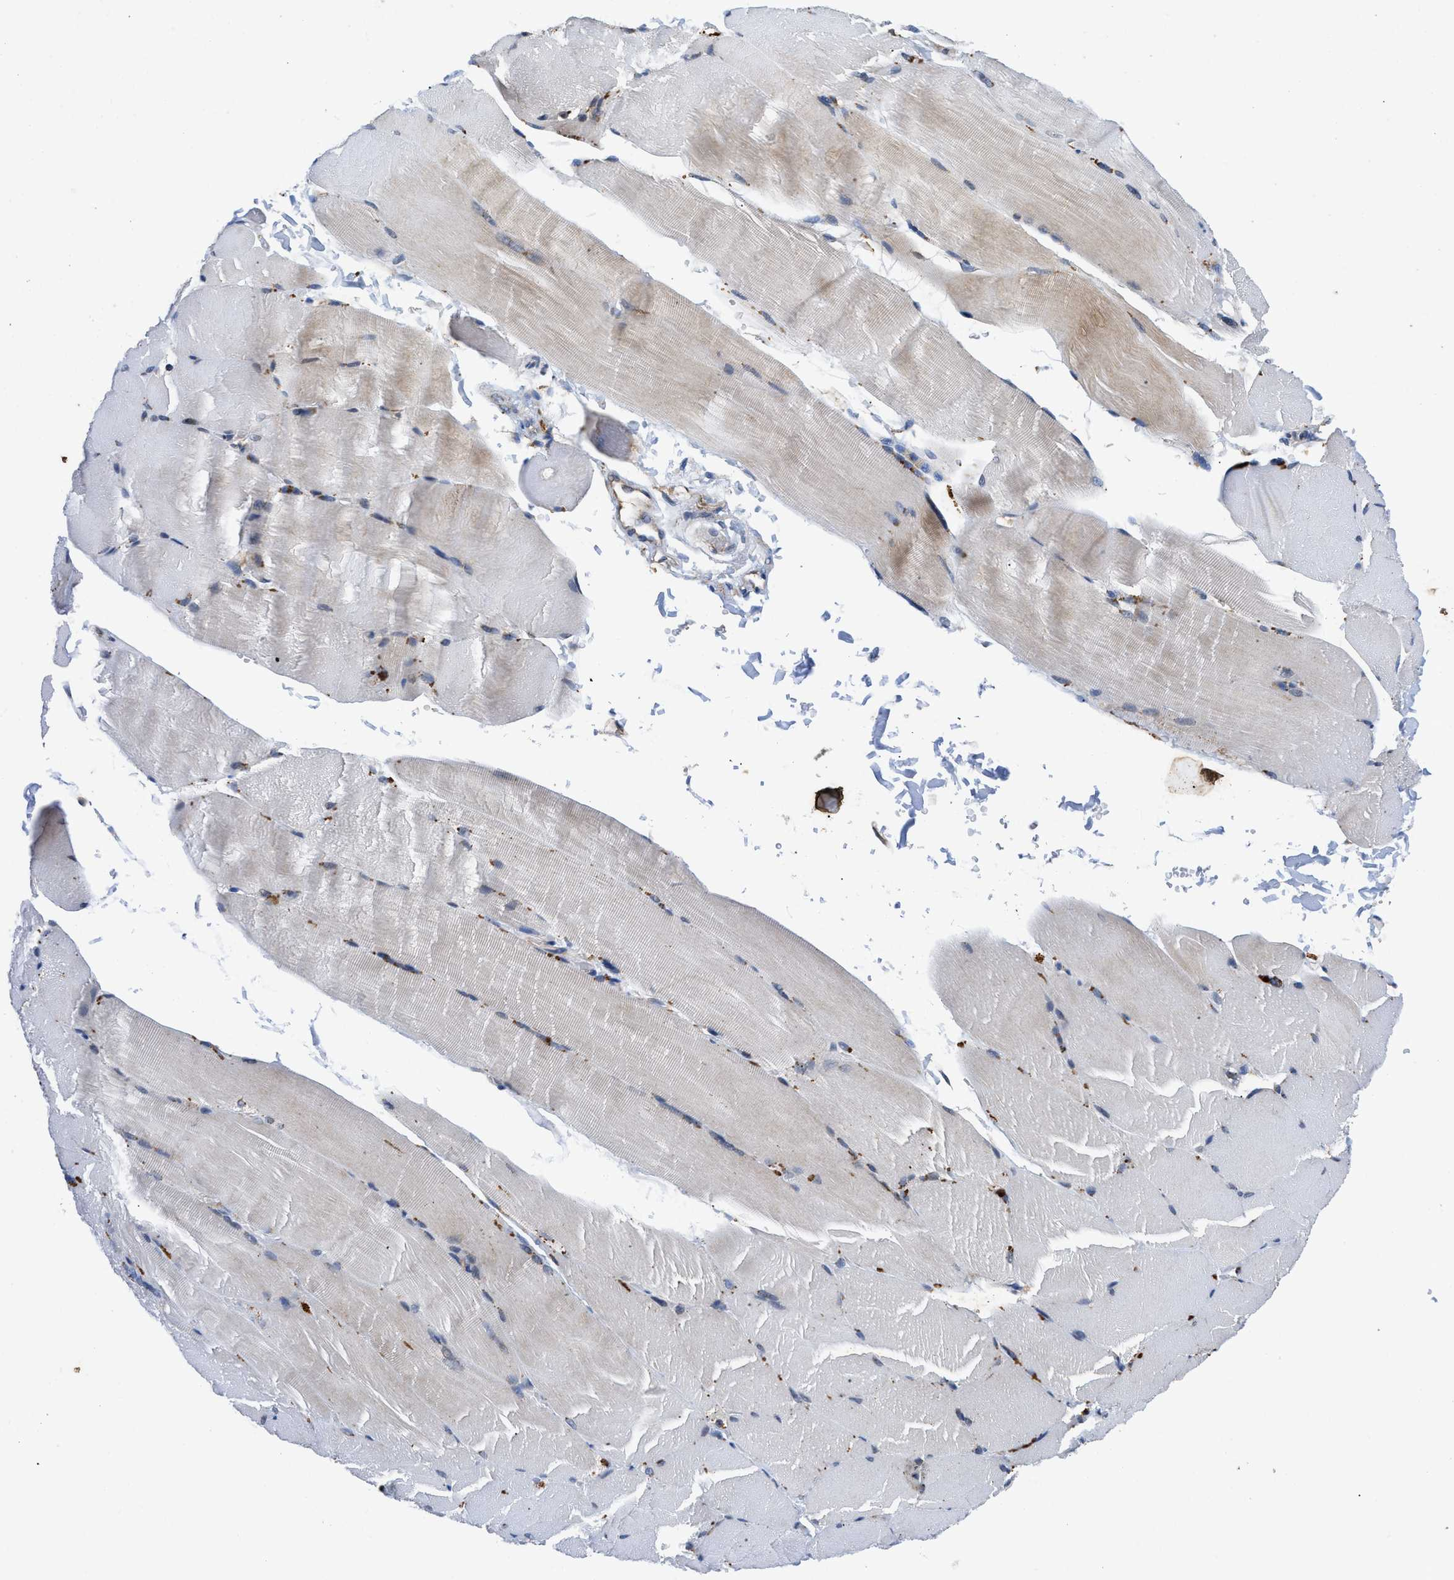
{"staining": {"intensity": "weak", "quantity": "<25%", "location": "cytoplasmic/membranous"}, "tissue": "skeletal muscle", "cell_type": "Myocytes", "image_type": "normal", "snomed": [{"axis": "morphology", "description": "Normal tissue, NOS"}, {"axis": "topography", "description": "Skin"}, {"axis": "topography", "description": "Skeletal muscle"}], "caption": "Photomicrograph shows no significant protein expression in myocytes of benign skeletal muscle.", "gene": "ENPP4", "patient": {"sex": "male", "age": 83}}